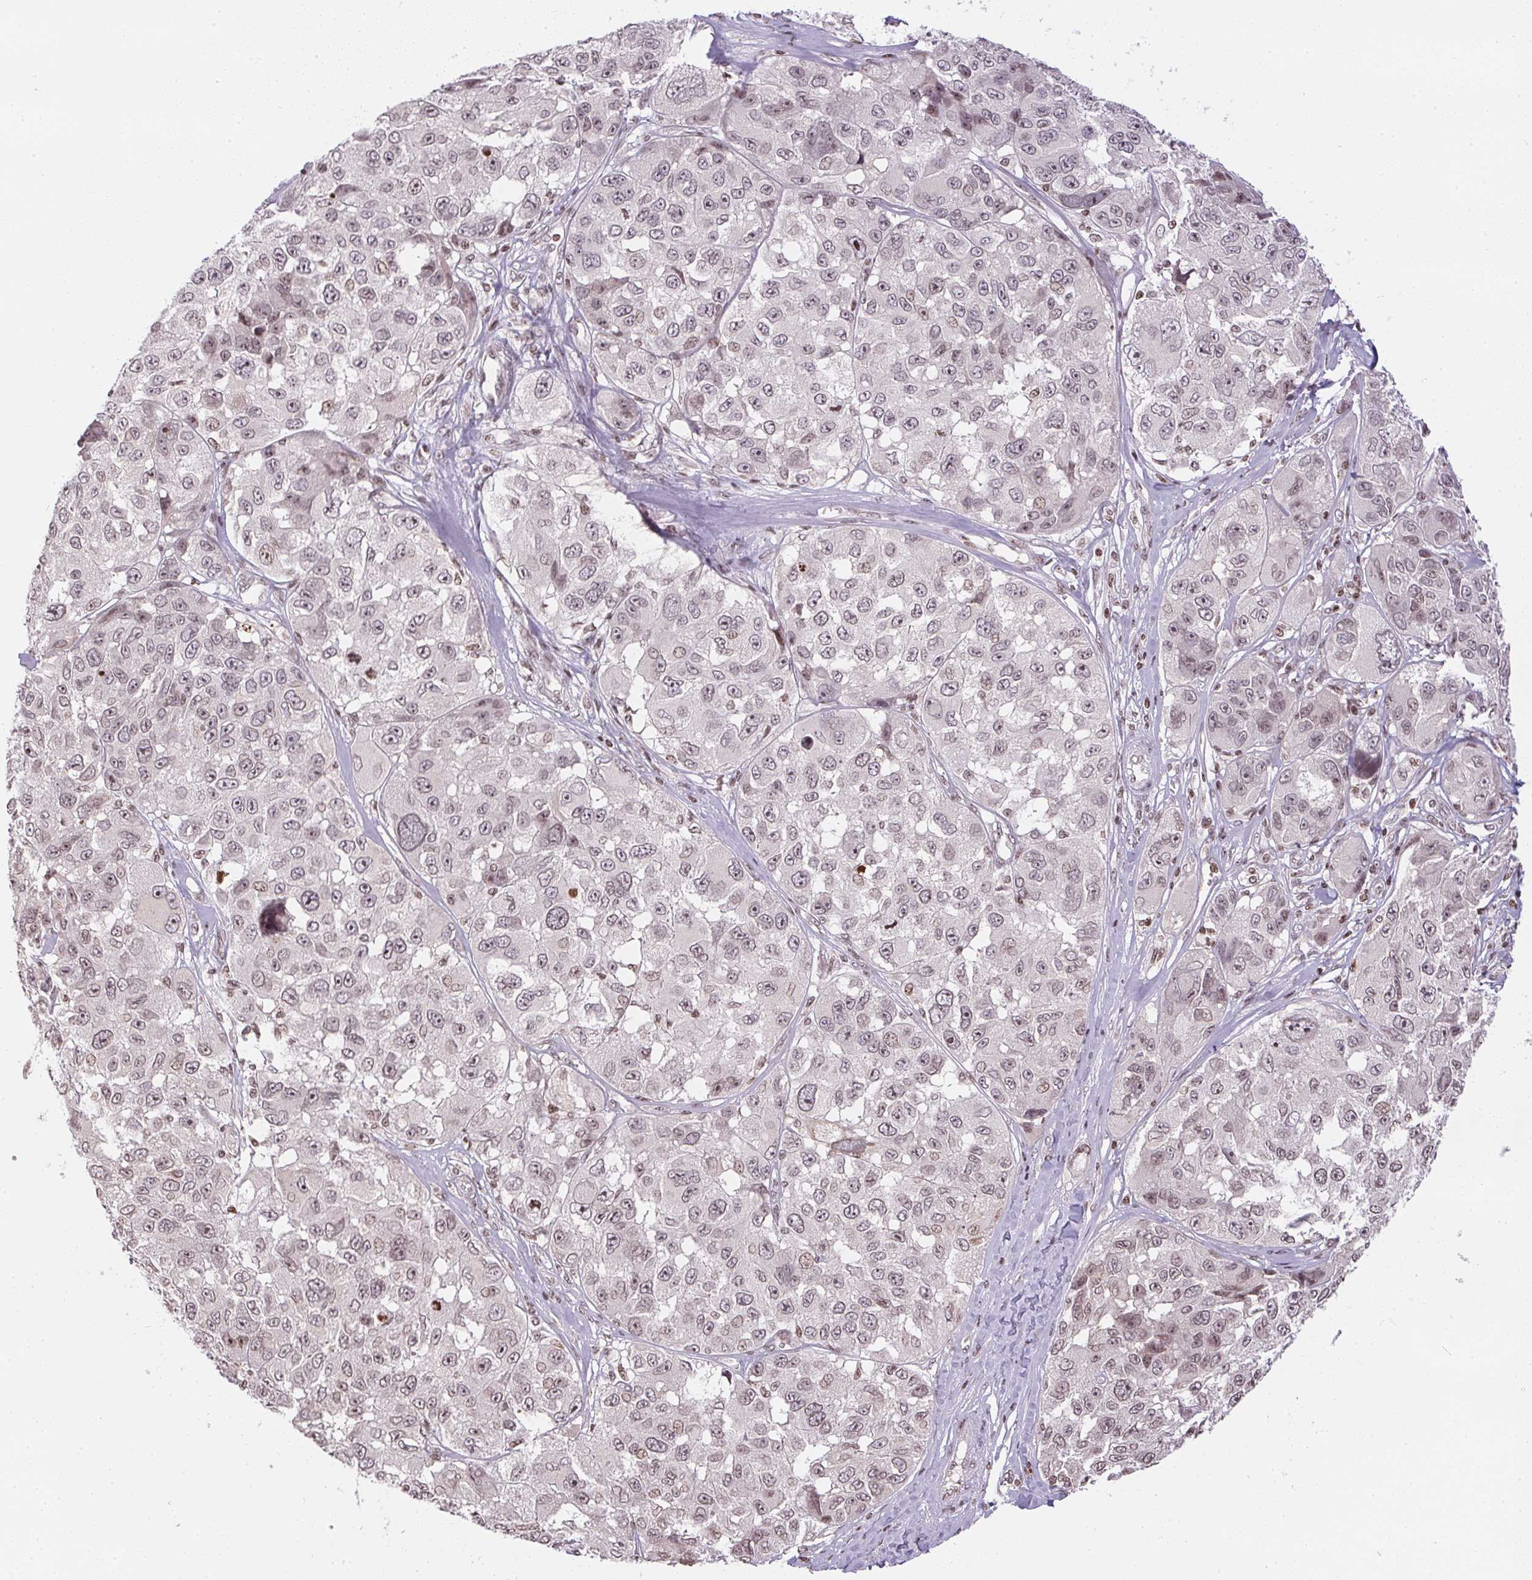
{"staining": {"intensity": "moderate", "quantity": "25%-75%", "location": "nuclear"}, "tissue": "melanoma", "cell_type": "Tumor cells", "image_type": "cancer", "snomed": [{"axis": "morphology", "description": "Malignant melanoma, NOS"}, {"axis": "topography", "description": "Skin"}], "caption": "Tumor cells display medium levels of moderate nuclear positivity in approximately 25%-75% of cells in human melanoma.", "gene": "RNF181", "patient": {"sex": "female", "age": 66}}